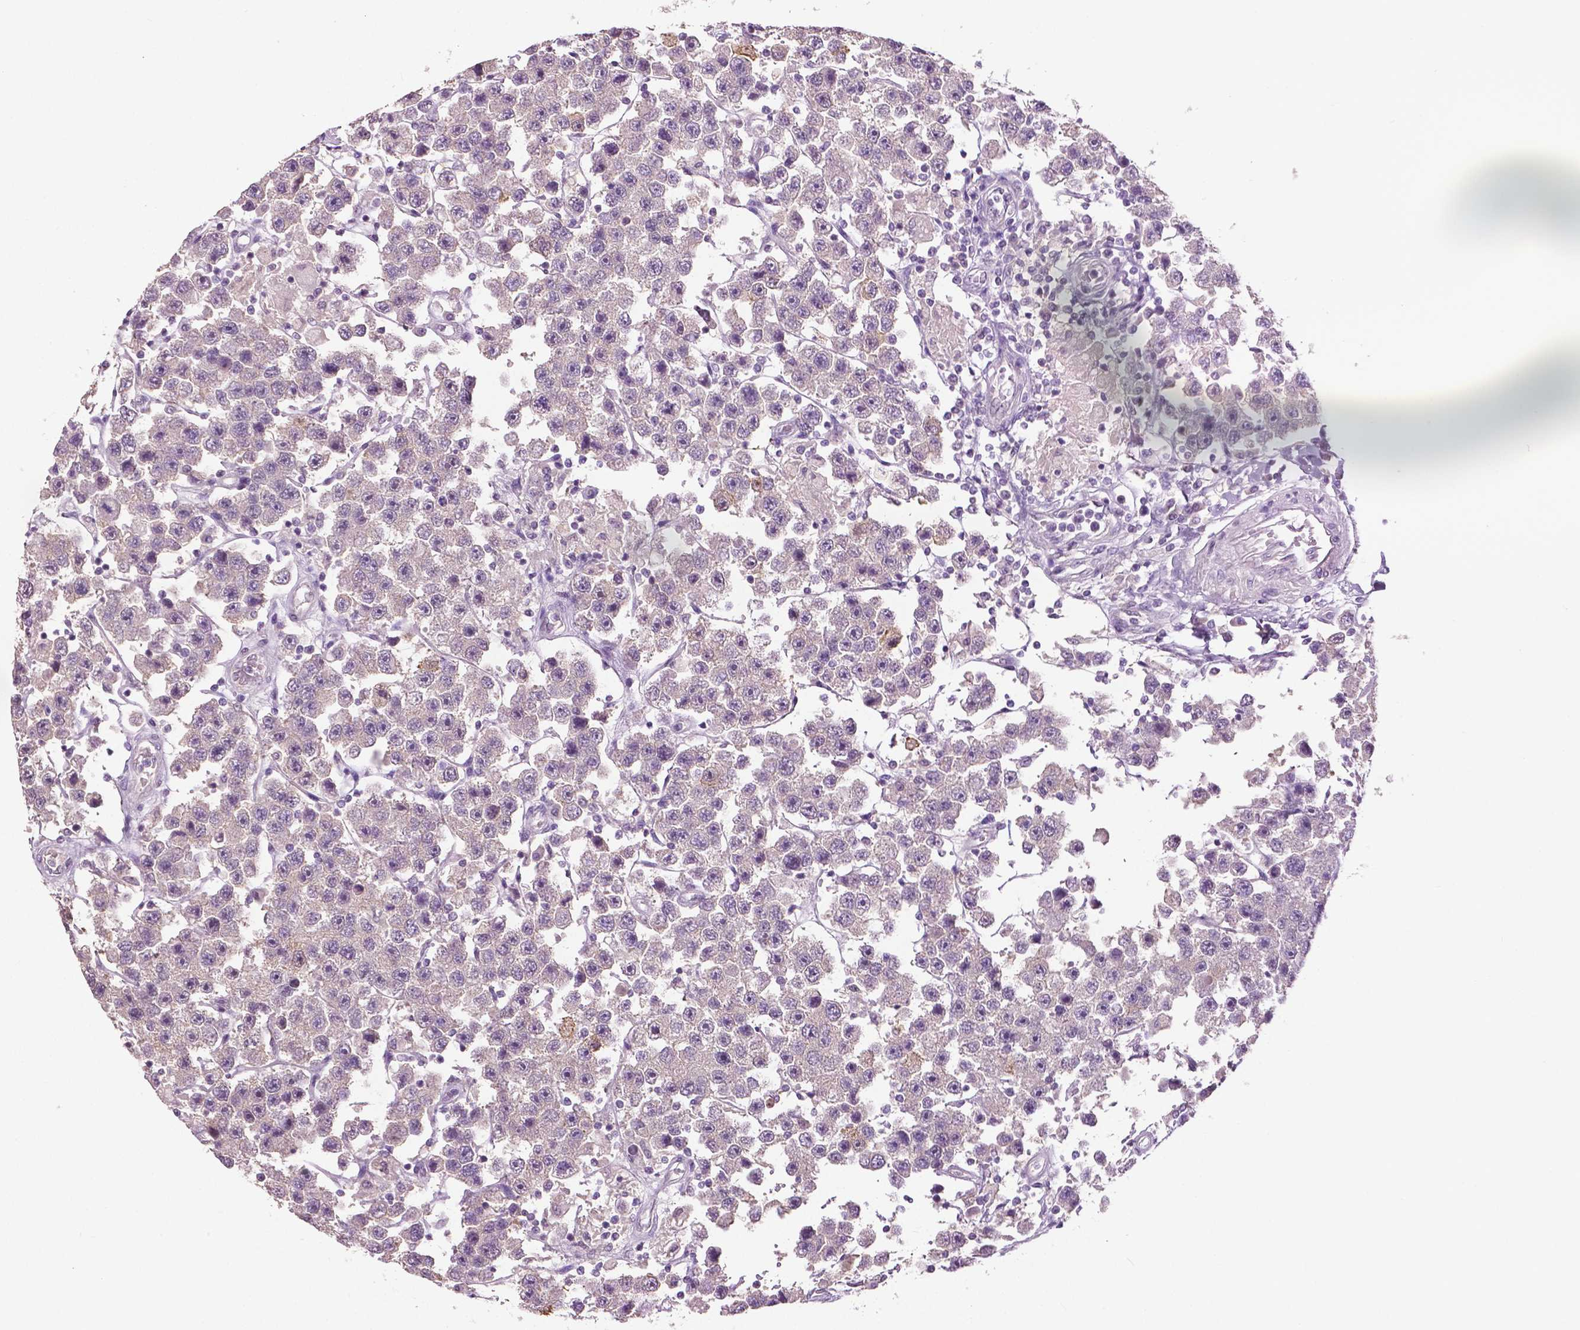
{"staining": {"intensity": "negative", "quantity": "none", "location": "none"}, "tissue": "testis cancer", "cell_type": "Tumor cells", "image_type": "cancer", "snomed": [{"axis": "morphology", "description": "Seminoma, NOS"}, {"axis": "topography", "description": "Testis"}], "caption": "Human seminoma (testis) stained for a protein using IHC shows no staining in tumor cells.", "gene": "PTPN5", "patient": {"sex": "male", "age": 45}}